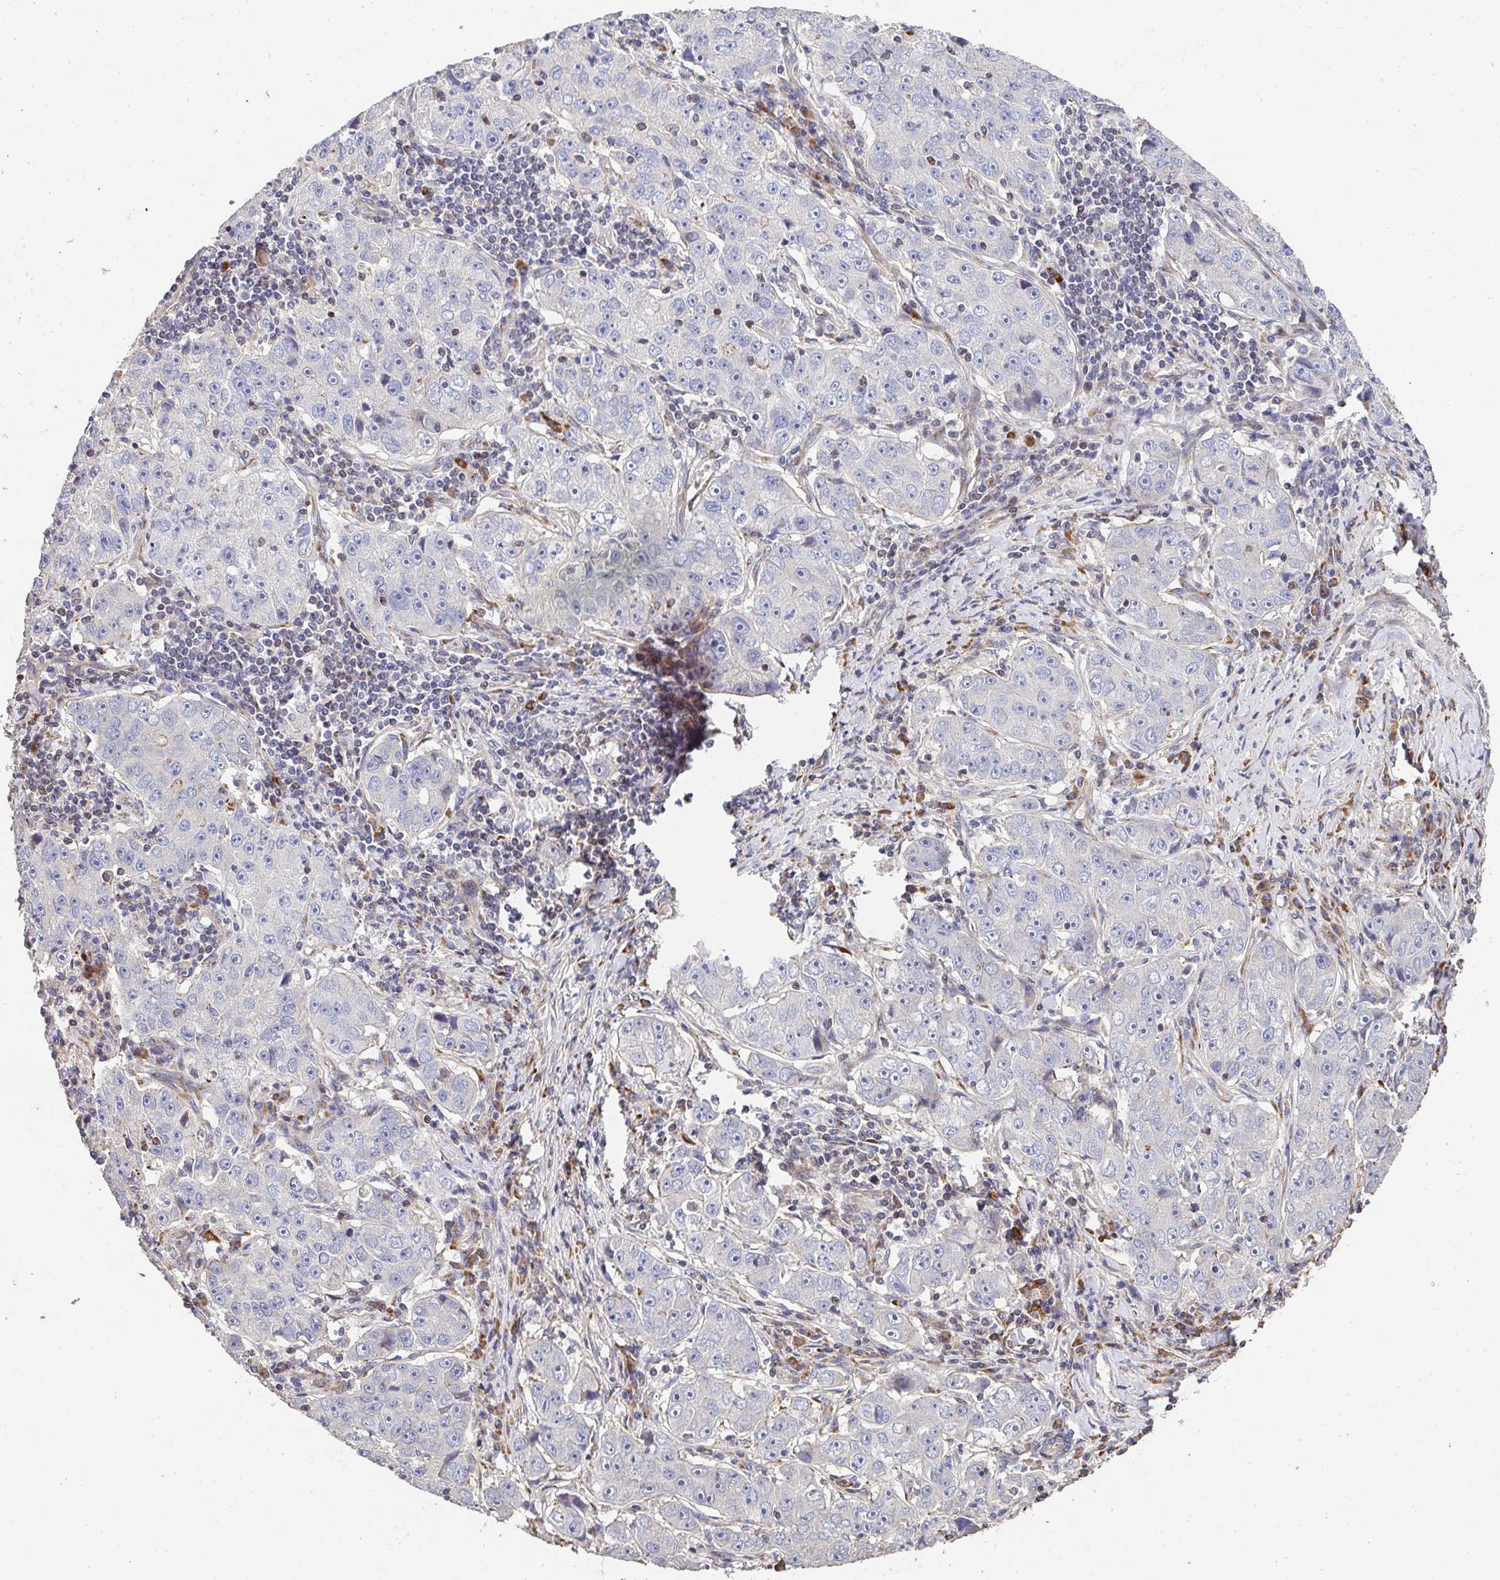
{"staining": {"intensity": "negative", "quantity": "none", "location": "none"}, "tissue": "lung cancer", "cell_type": "Tumor cells", "image_type": "cancer", "snomed": [{"axis": "morphology", "description": "Normal morphology"}, {"axis": "morphology", "description": "Adenocarcinoma, NOS"}, {"axis": "topography", "description": "Lymph node"}, {"axis": "topography", "description": "Lung"}], "caption": "Immunohistochemistry image of neoplastic tissue: lung cancer stained with DAB (3,3'-diaminobenzidine) demonstrates no significant protein staining in tumor cells. (Brightfield microscopy of DAB (3,3'-diaminobenzidine) immunohistochemistry (IHC) at high magnification).", "gene": "APBB1", "patient": {"sex": "female", "age": 57}}